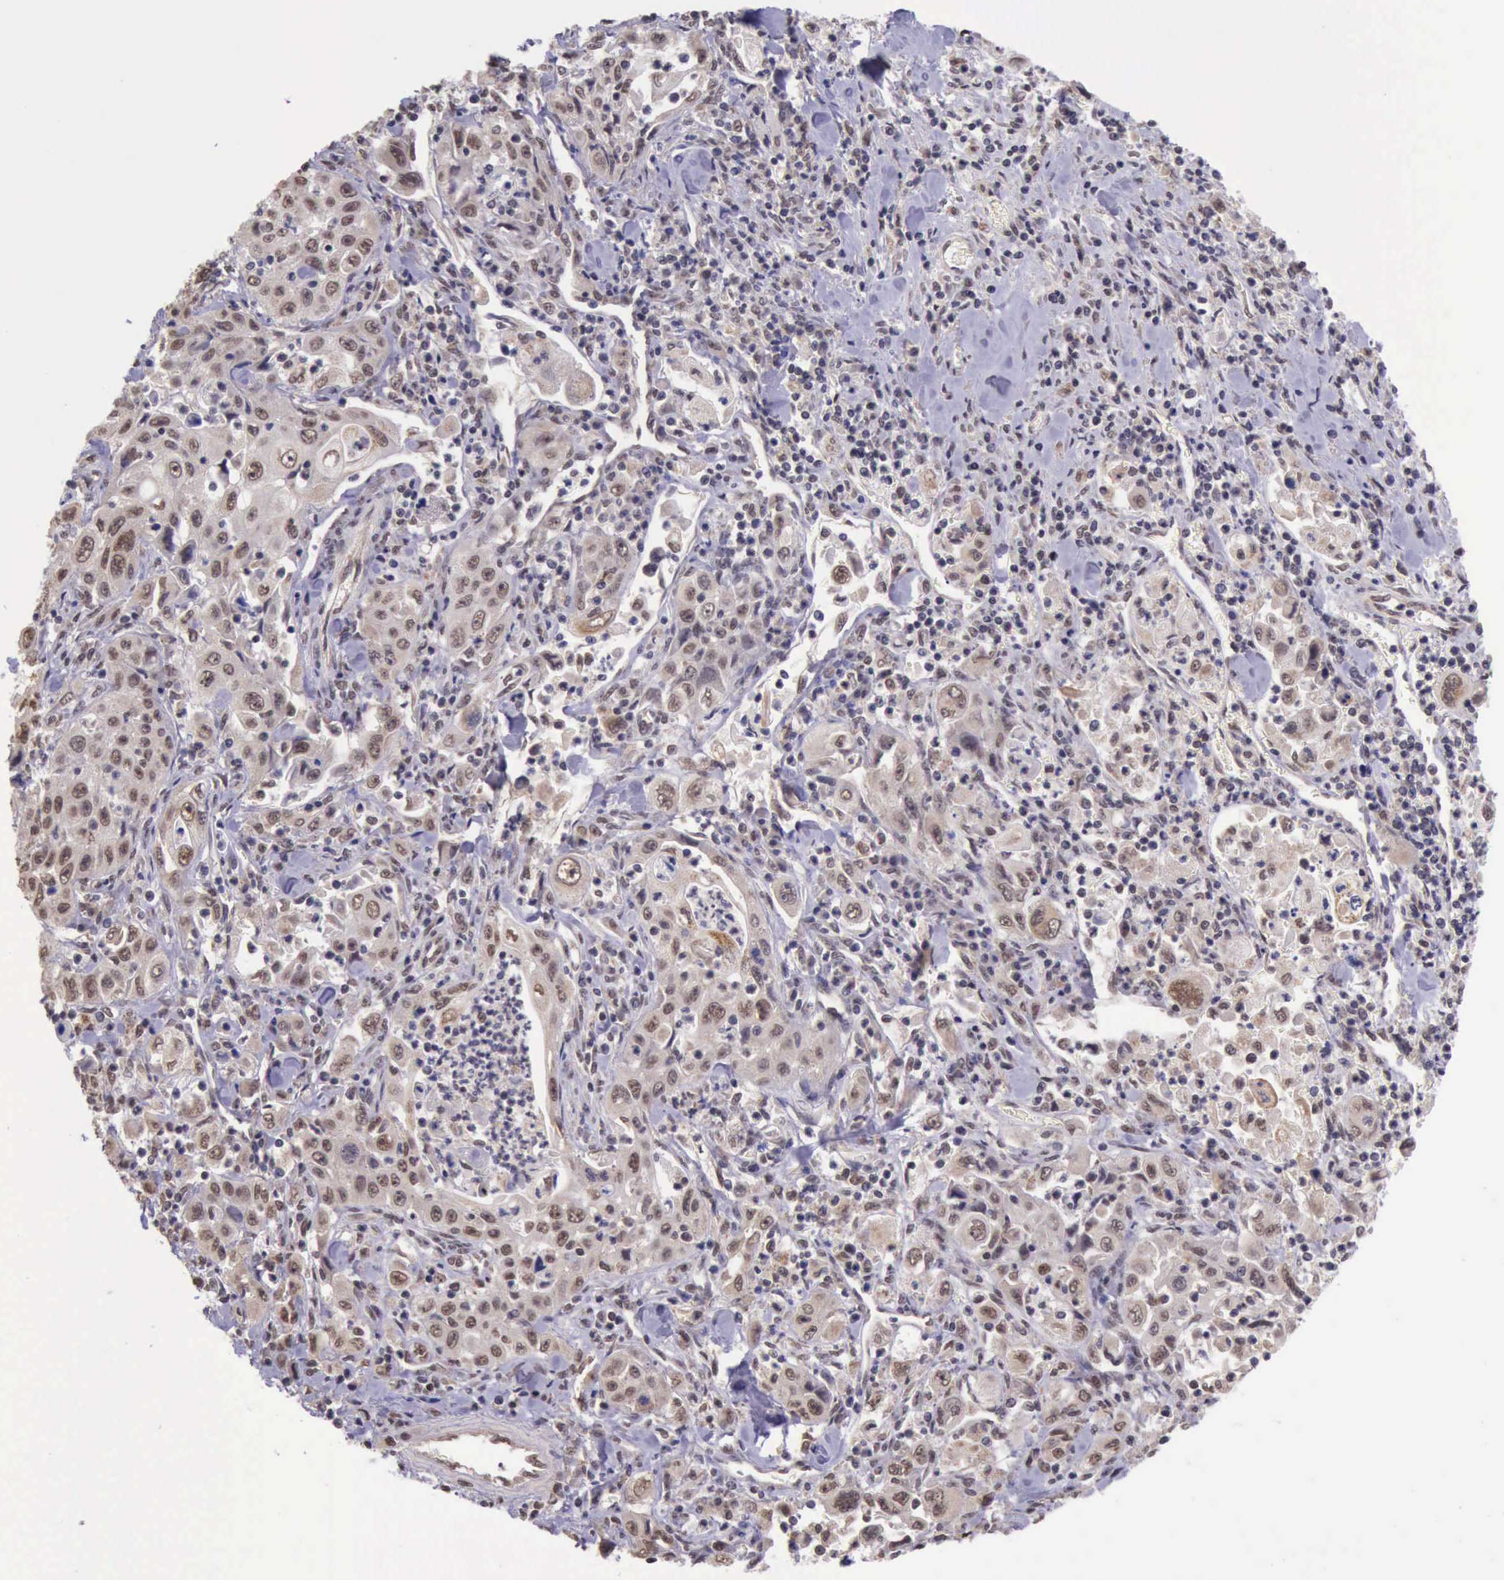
{"staining": {"intensity": "moderate", "quantity": ">75%", "location": "nuclear"}, "tissue": "pancreatic cancer", "cell_type": "Tumor cells", "image_type": "cancer", "snomed": [{"axis": "morphology", "description": "Adenocarcinoma, NOS"}, {"axis": "topography", "description": "Pancreas"}], "caption": "Tumor cells show moderate nuclear expression in about >75% of cells in pancreatic adenocarcinoma. (Stains: DAB in brown, nuclei in blue, Microscopy: brightfield microscopy at high magnification).", "gene": "PRPF39", "patient": {"sex": "male", "age": 70}}